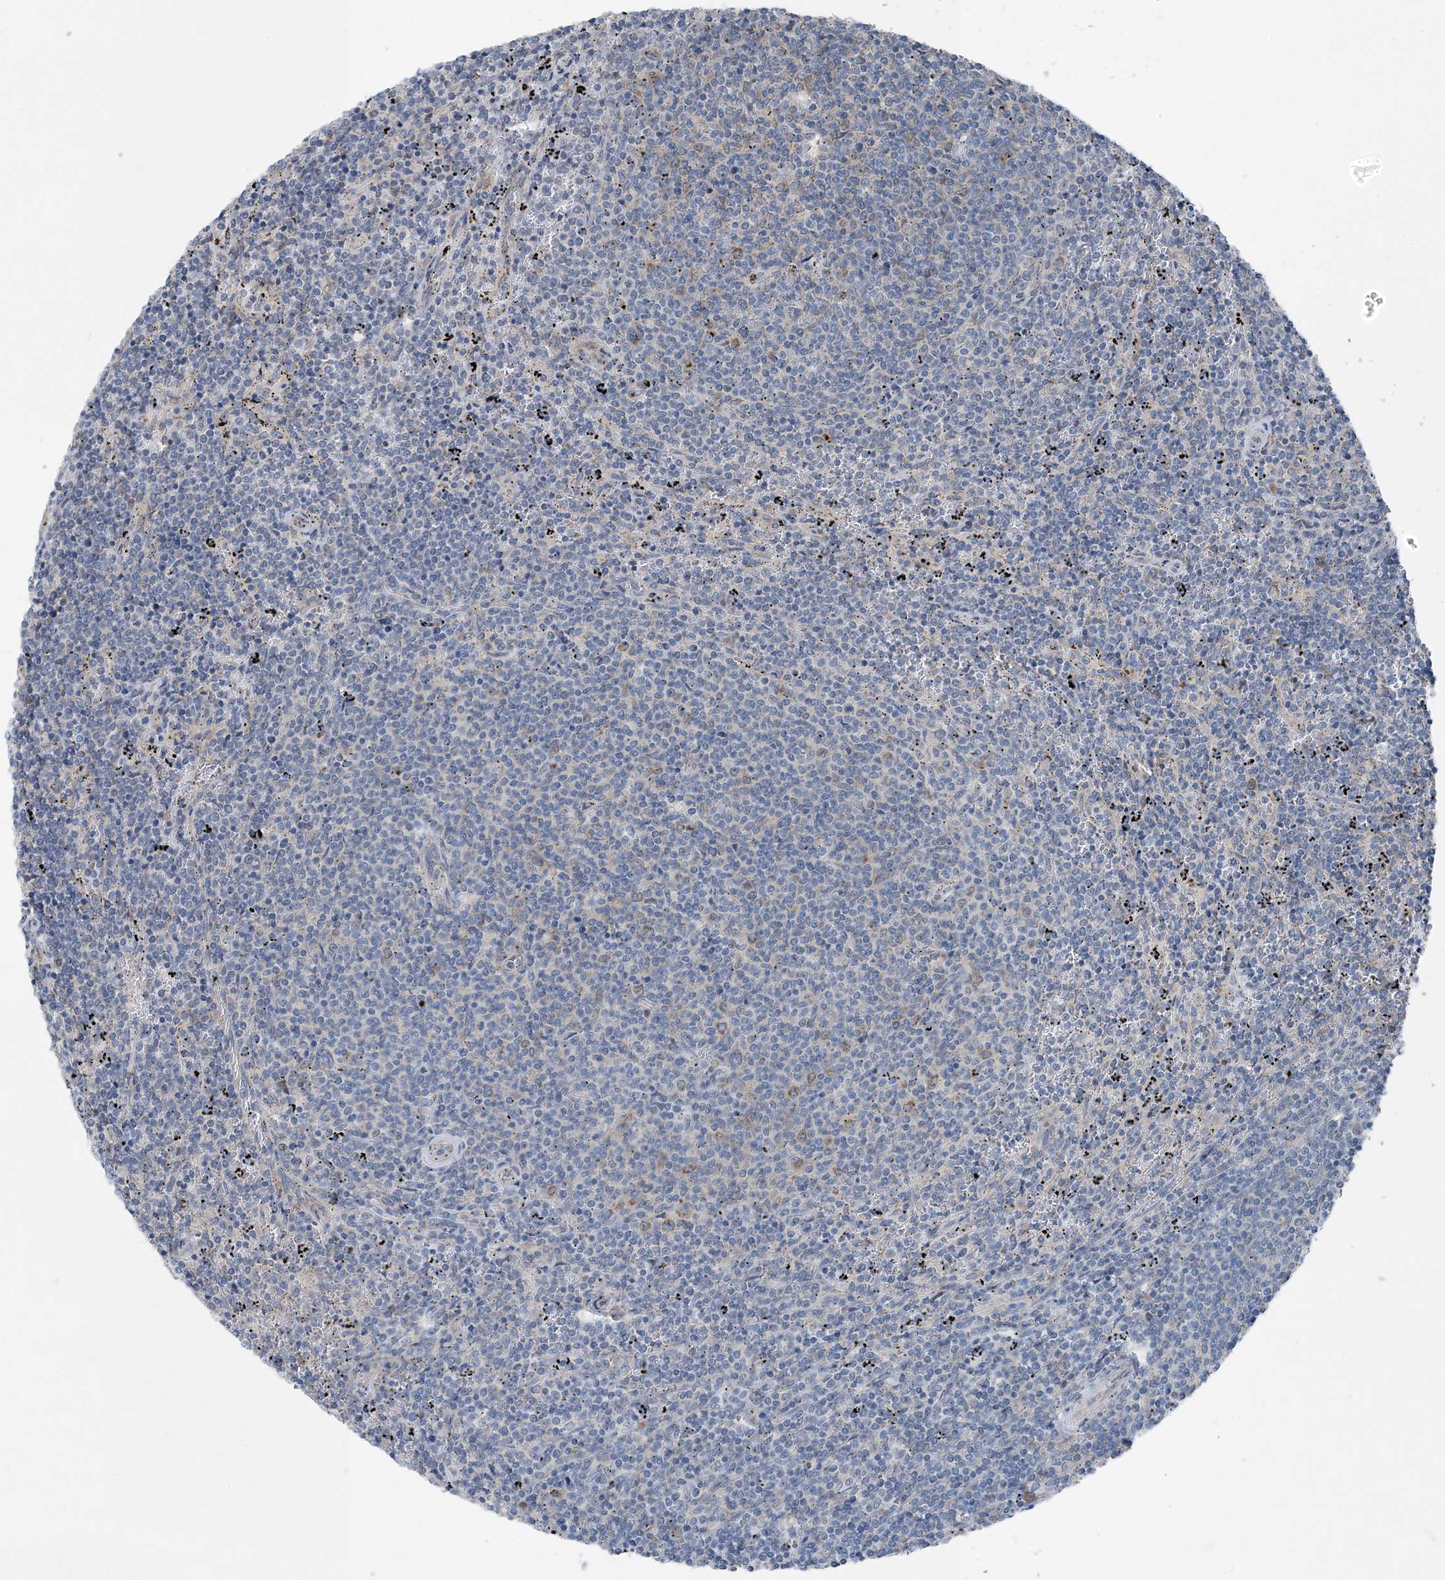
{"staining": {"intensity": "negative", "quantity": "none", "location": "none"}, "tissue": "lymphoma", "cell_type": "Tumor cells", "image_type": "cancer", "snomed": [{"axis": "morphology", "description": "Malignant lymphoma, non-Hodgkin's type, Low grade"}, {"axis": "topography", "description": "Spleen"}], "caption": "High power microscopy photomicrograph of an immunohistochemistry photomicrograph of lymphoma, revealing no significant staining in tumor cells.", "gene": "DHX30", "patient": {"sex": "female", "age": 50}}